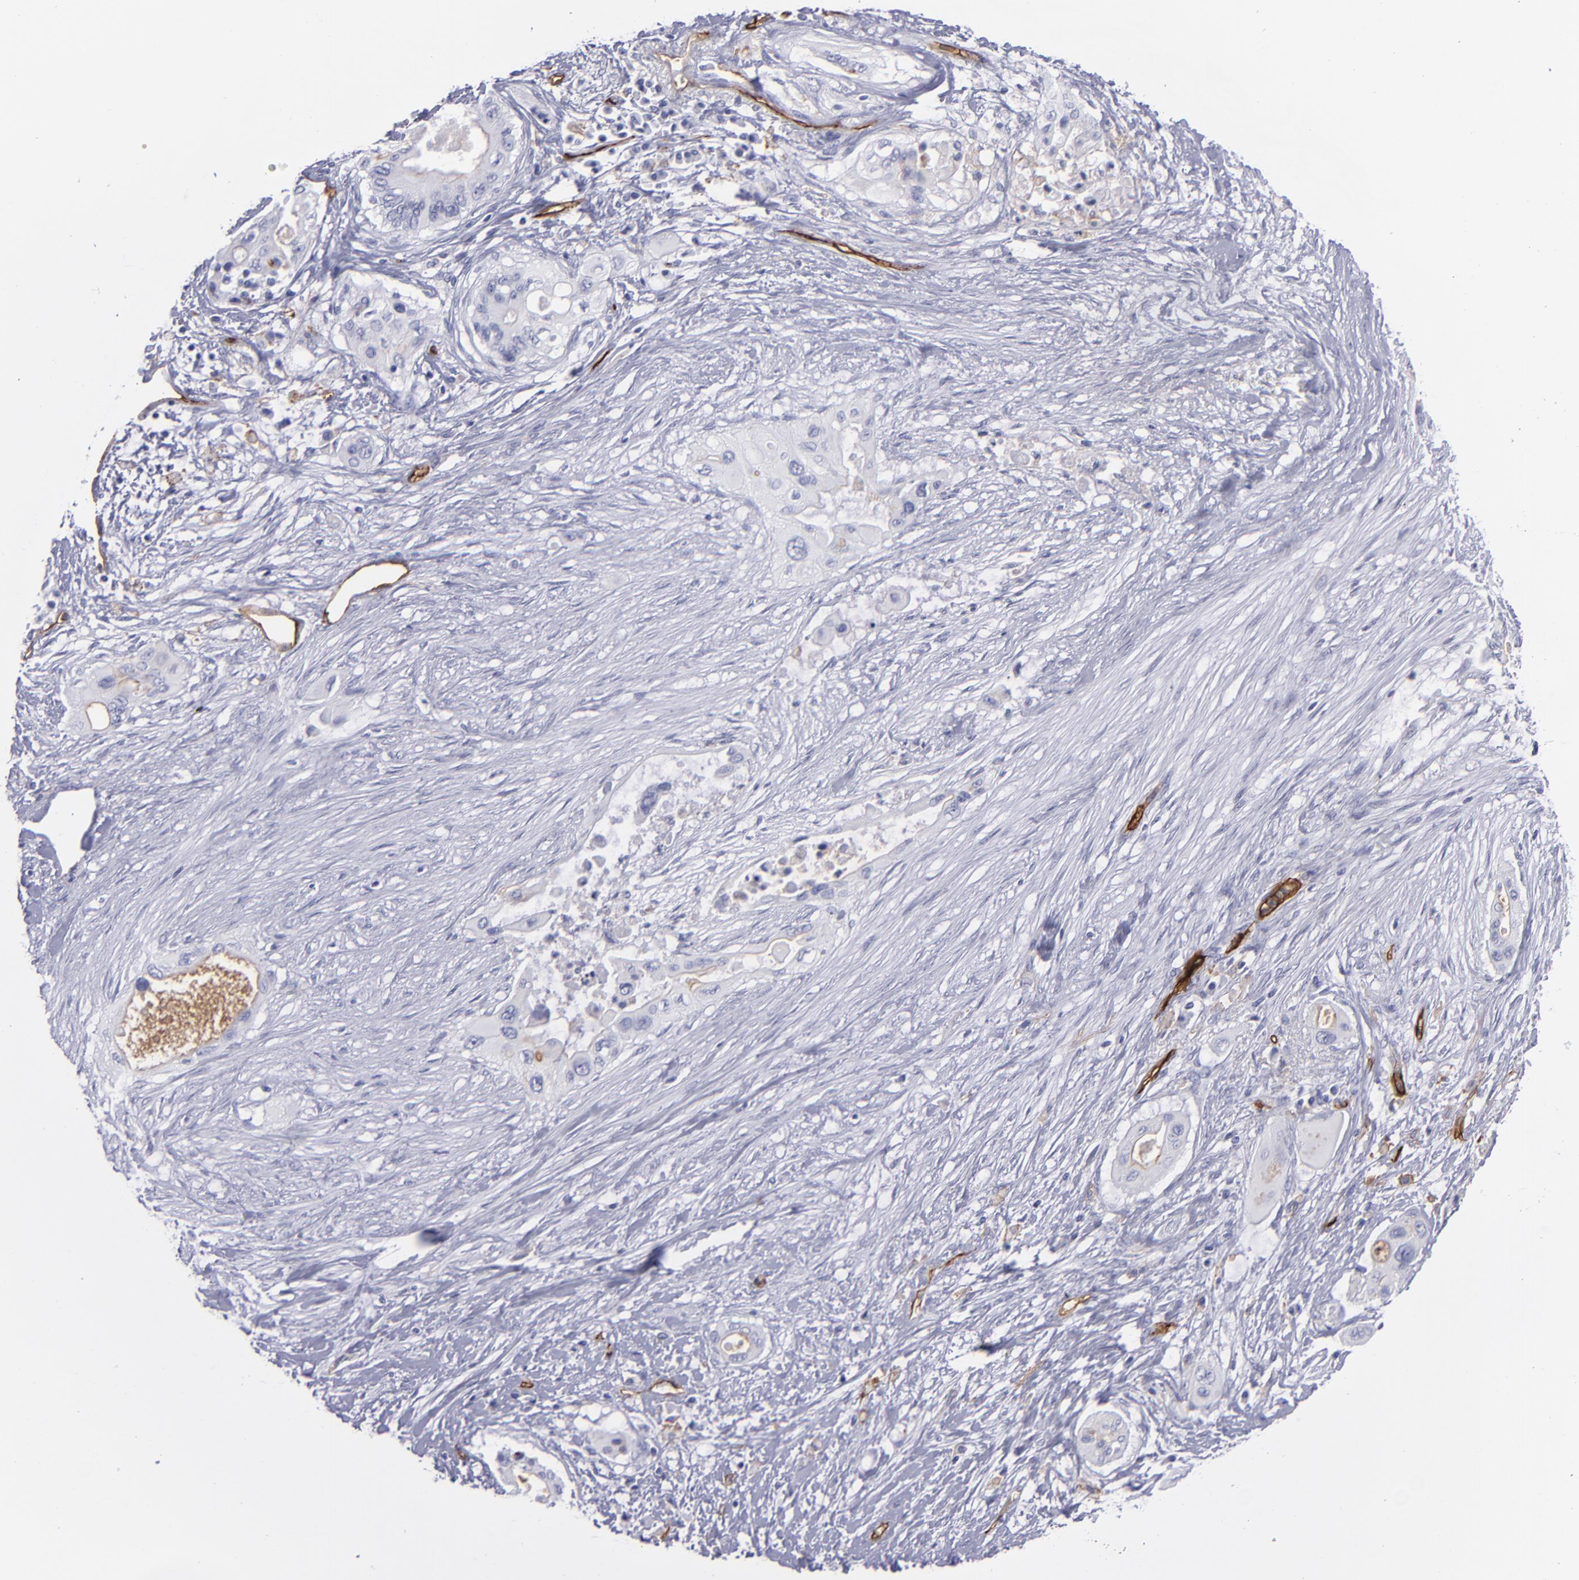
{"staining": {"intensity": "moderate", "quantity": "<25%", "location": "cytoplasmic/membranous"}, "tissue": "pancreatic cancer", "cell_type": "Tumor cells", "image_type": "cancer", "snomed": [{"axis": "morphology", "description": "Adenocarcinoma, NOS"}, {"axis": "topography", "description": "Pancreas"}], "caption": "Immunohistochemical staining of pancreatic cancer reveals moderate cytoplasmic/membranous protein expression in approximately <25% of tumor cells. (brown staining indicates protein expression, while blue staining denotes nuclei).", "gene": "ACE", "patient": {"sex": "male", "age": 77}}